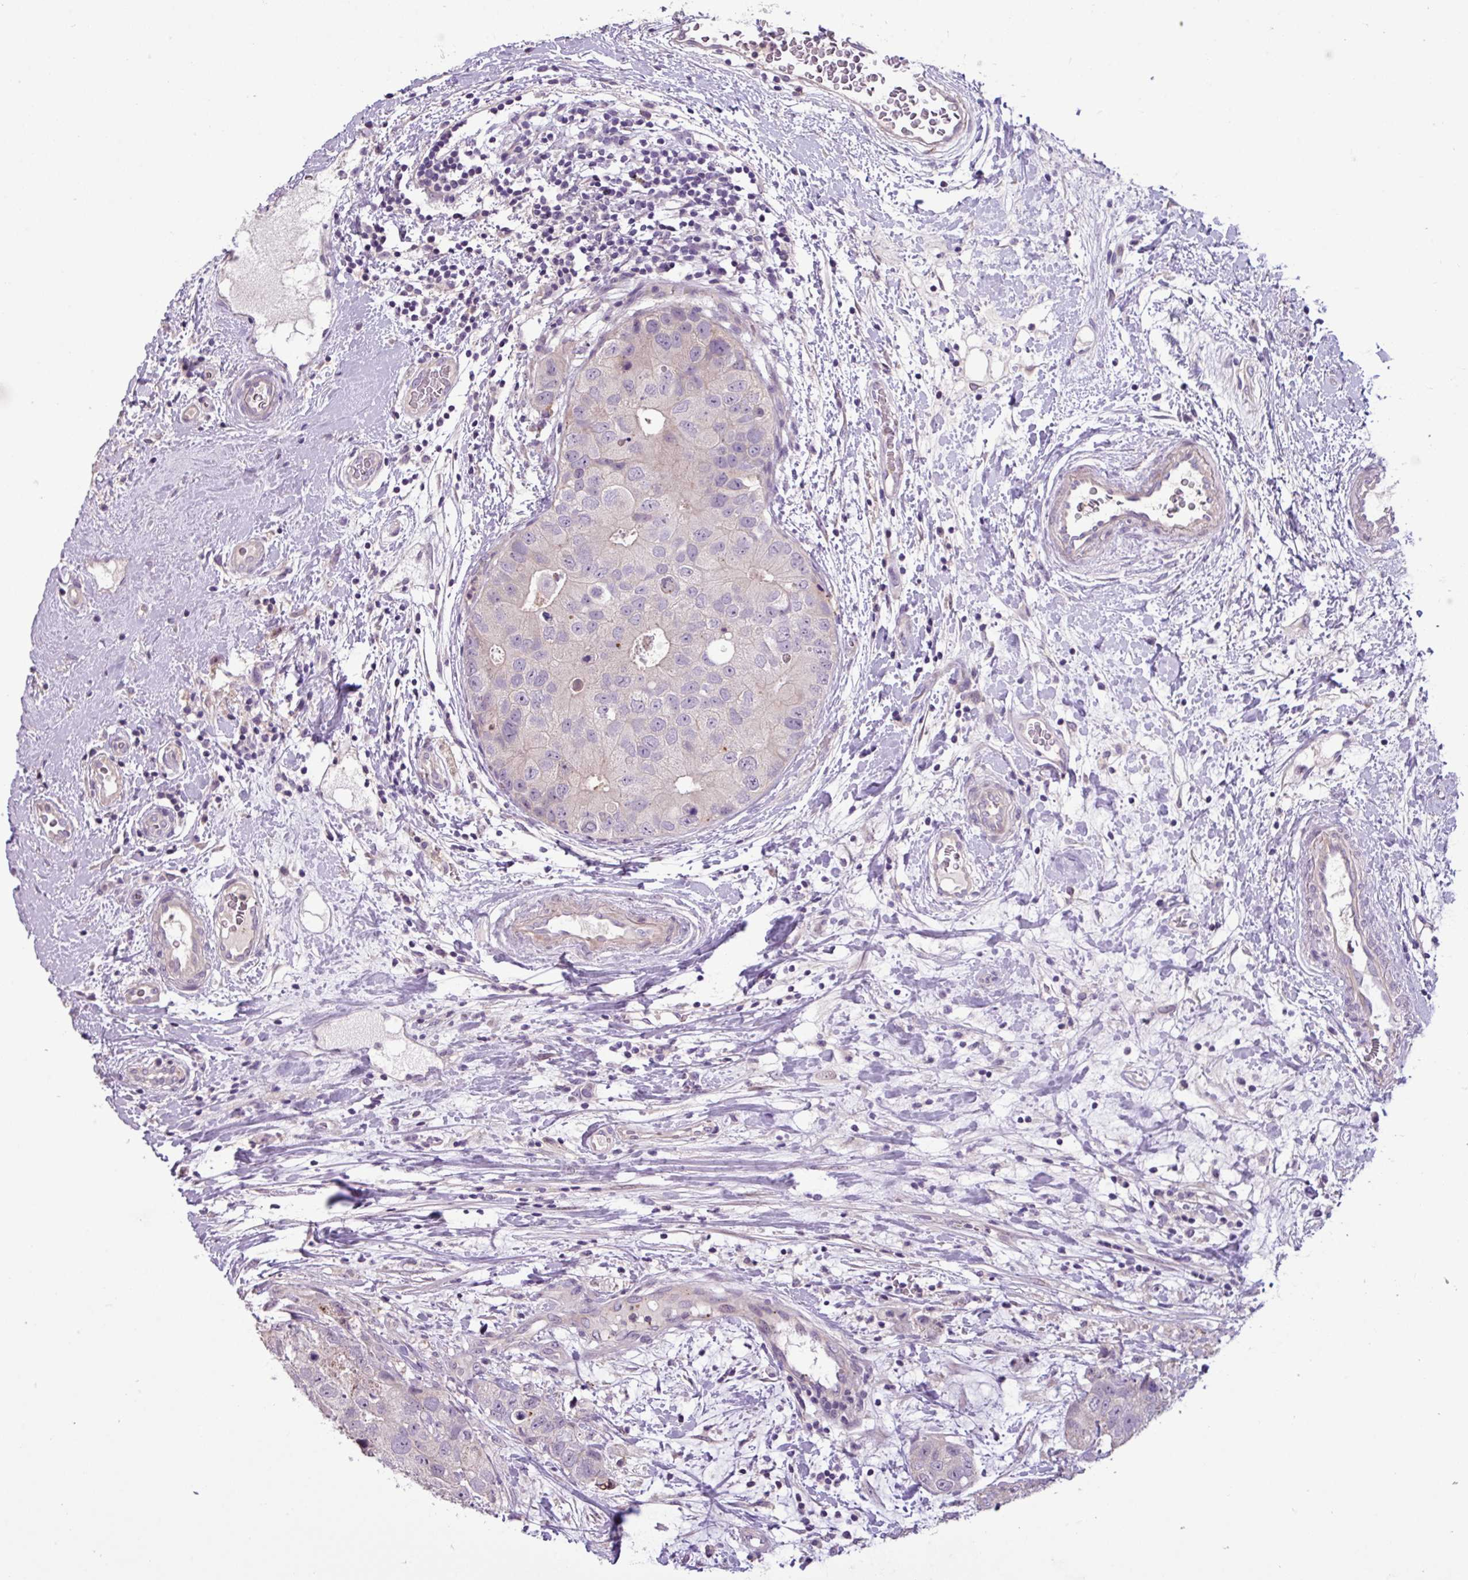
{"staining": {"intensity": "negative", "quantity": "none", "location": "none"}, "tissue": "breast cancer", "cell_type": "Tumor cells", "image_type": "cancer", "snomed": [{"axis": "morphology", "description": "Duct carcinoma"}, {"axis": "topography", "description": "Breast"}], "caption": "Immunohistochemistry of breast cancer (invasive ductal carcinoma) reveals no staining in tumor cells. (Brightfield microscopy of DAB (3,3'-diaminobenzidine) immunohistochemistry (IHC) at high magnification).", "gene": "PNLDC1", "patient": {"sex": "female", "age": 62}}